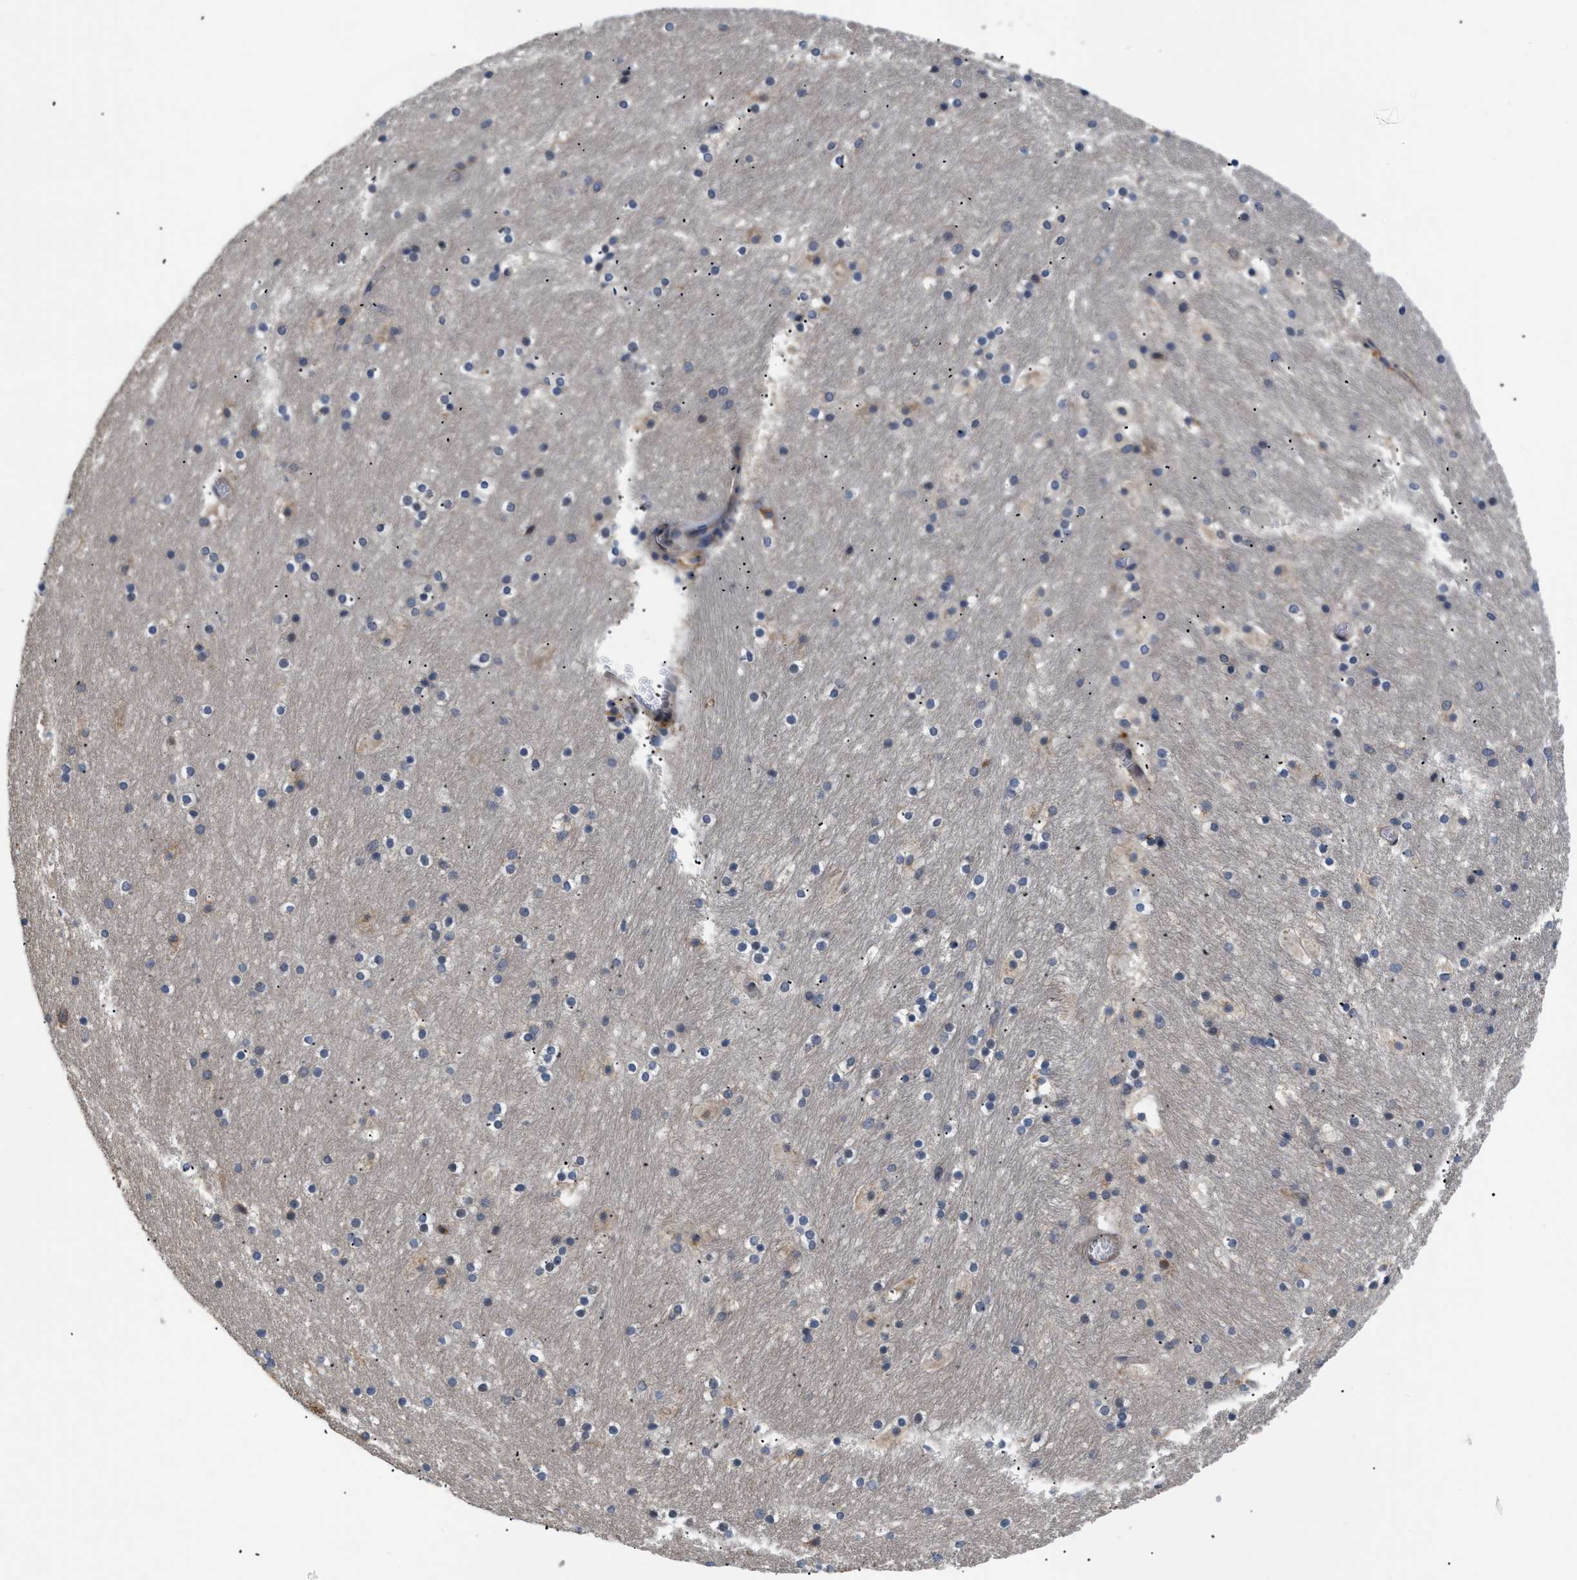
{"staining": {"intensity": "negative", "quantity": "none", "location": "none"}, "tissue": "hippocampus", "cell_type": "Glial cells", "image_type": "normal", "snomed": [{"axis": "morphology", "description": "Normal tissue, NOS"}, {"axis": "topography", "description": "Hippocampus"}], "caption": "A histopathology image of hippocampus stained for a protein reveals no brown staining in glial cells.", "gene": "HMGCR", "patient": {"sex": "male", "age": 45}}